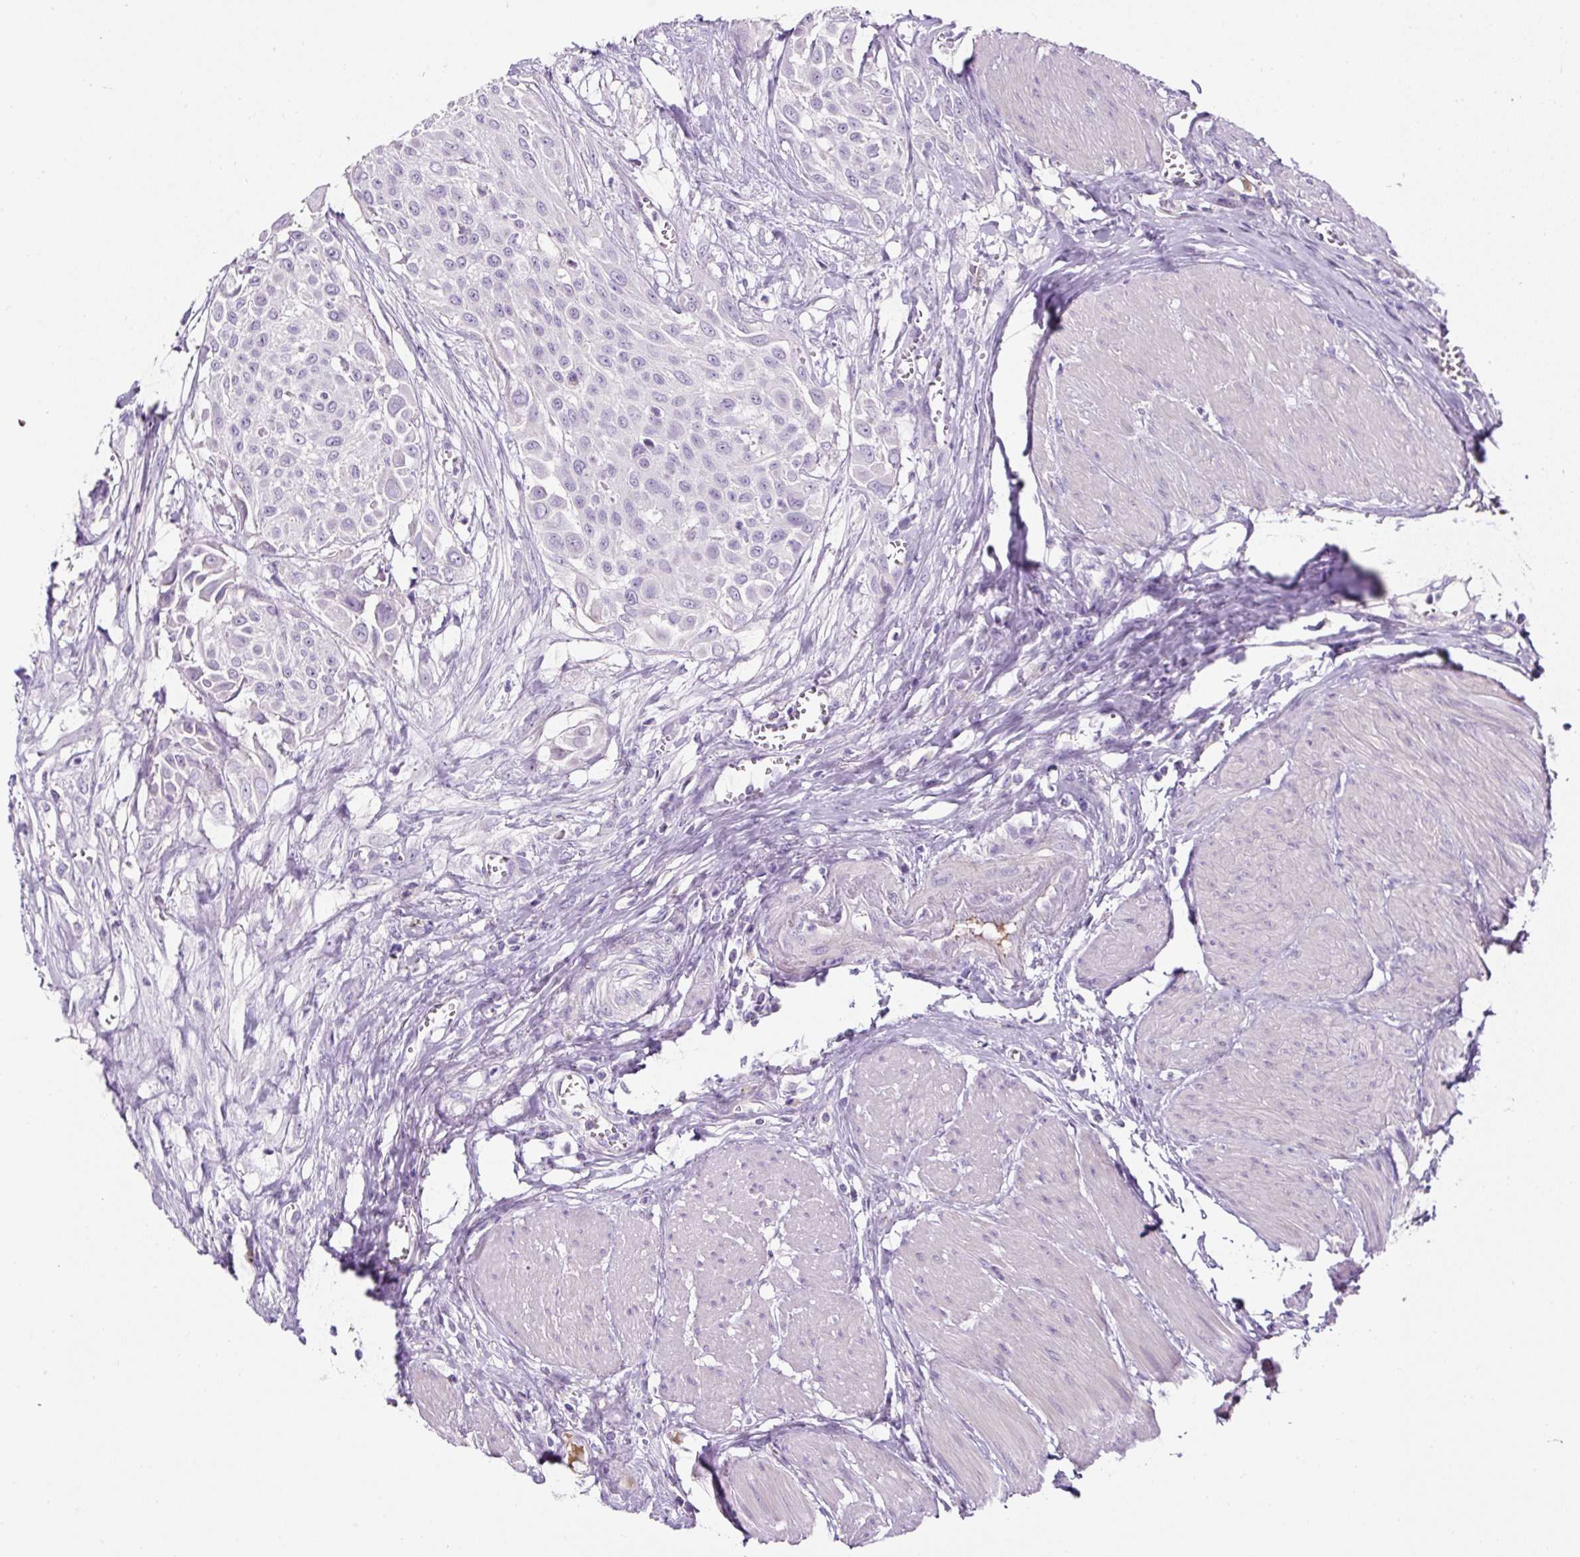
{"staining": {"intensity": "negative", "quantity": "none", "location": "none"}, "tissue": "urothelial cancer", "cell_type": "Tumor cells", "image_type": "cancer", "snomed": [{"axis": "morphology", "description": "Urothelial carcinoma, High grade"}, {"axis": "topography", "description": "Urinary bladder"}], "caption": "Immunohistochemistry (IHC) of human high-grade urothelial carcinoma exhibits no positivity in tumor cells.", "gene": "OR14A2", "patient": {"sex": "male", "age": 57}}